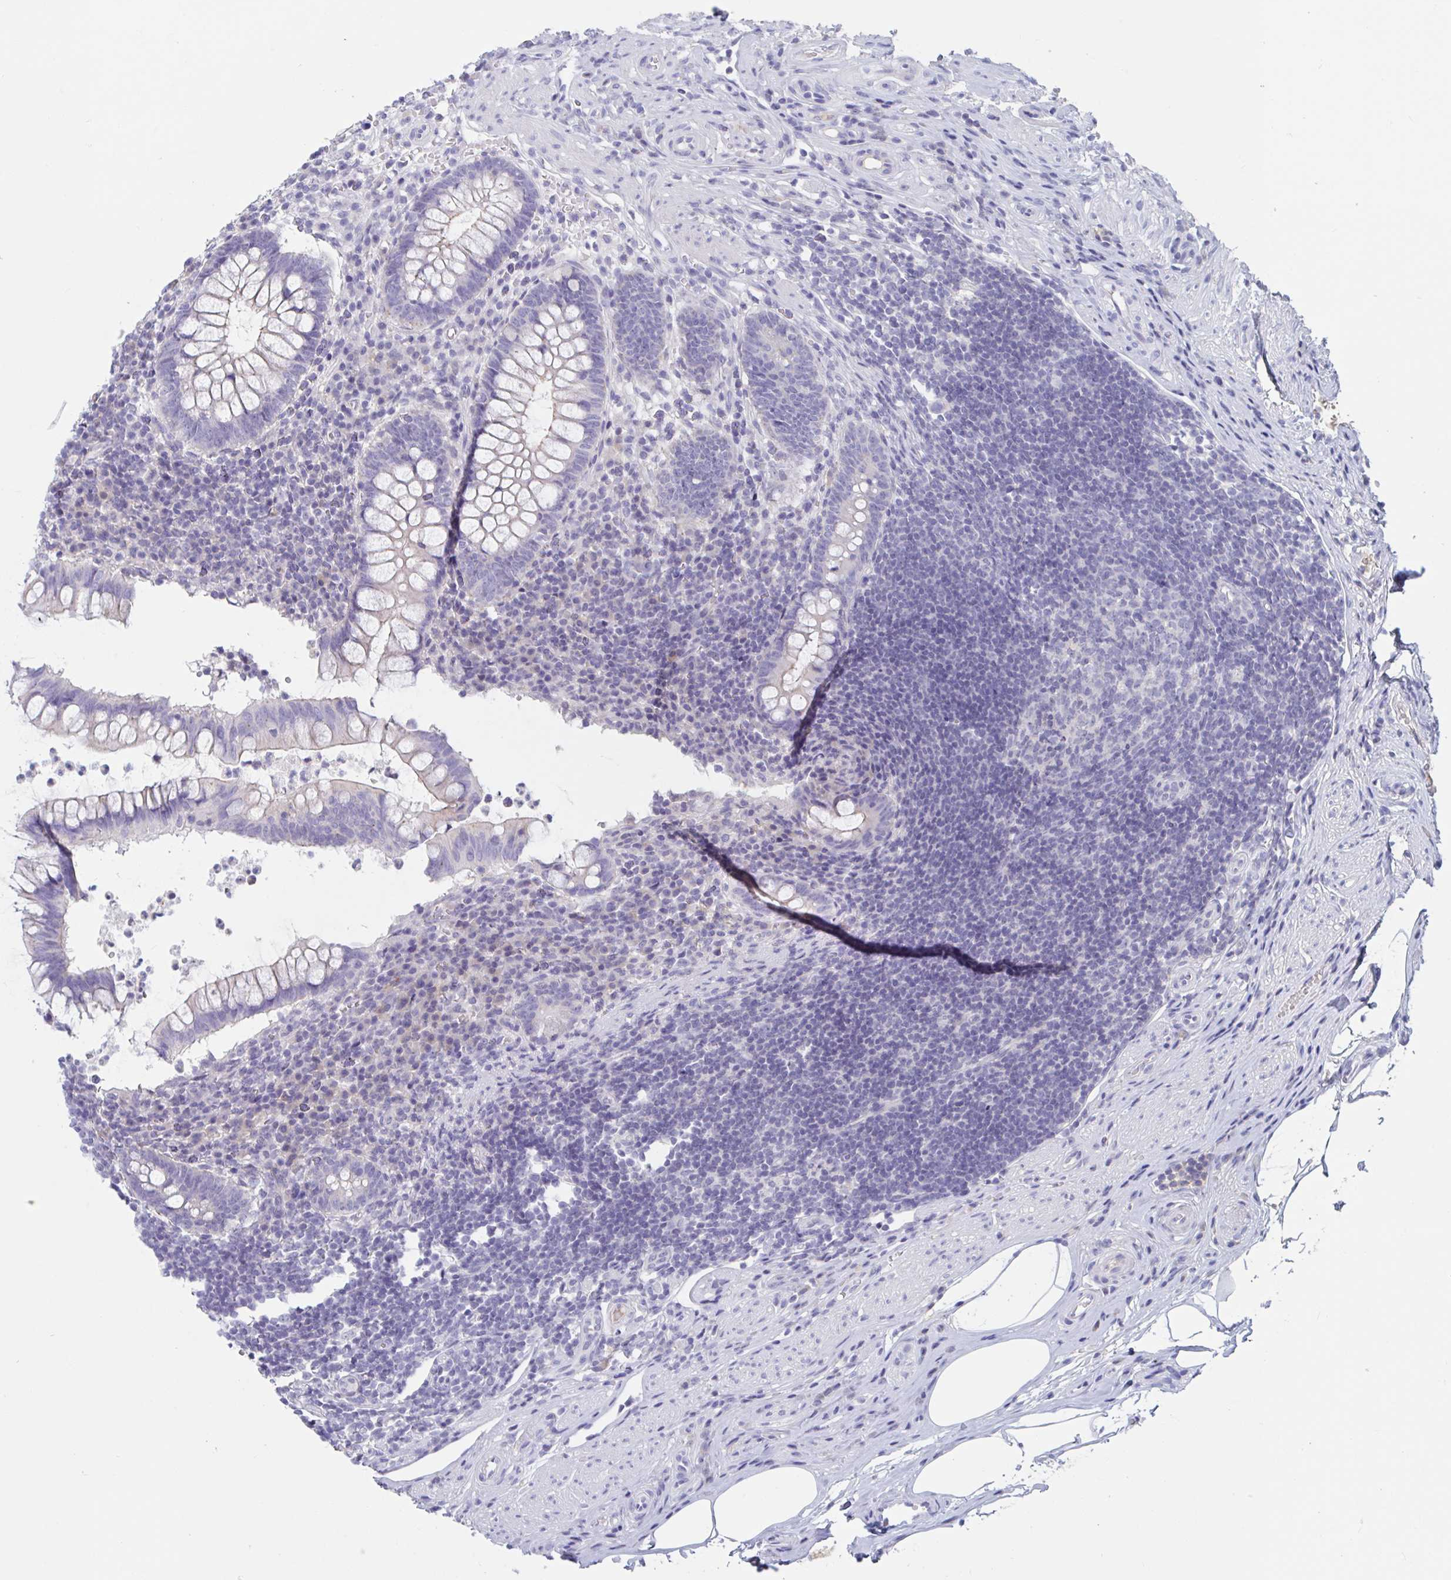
{"staining": {"intensity": "negative", "quantity": "none", "location": "none"}, "tissue": "appendix", "cell_type": "Glandular cells", "image_type": "normal", "snomed": [{"axis": "morphology", "description": "Normal tissue, NOS"}, {"axis": "topography", "description": "Appendix"}], "caption": "A micrograph of appendix stained for a protein reveals no brown staining in glandular cells. The staining is performed using DAB brown chromogen with nuclei counter-stained in using hematoxylin.", "gene": "ZNHIT2", "patient": {"sex": "female", "age": 56}}